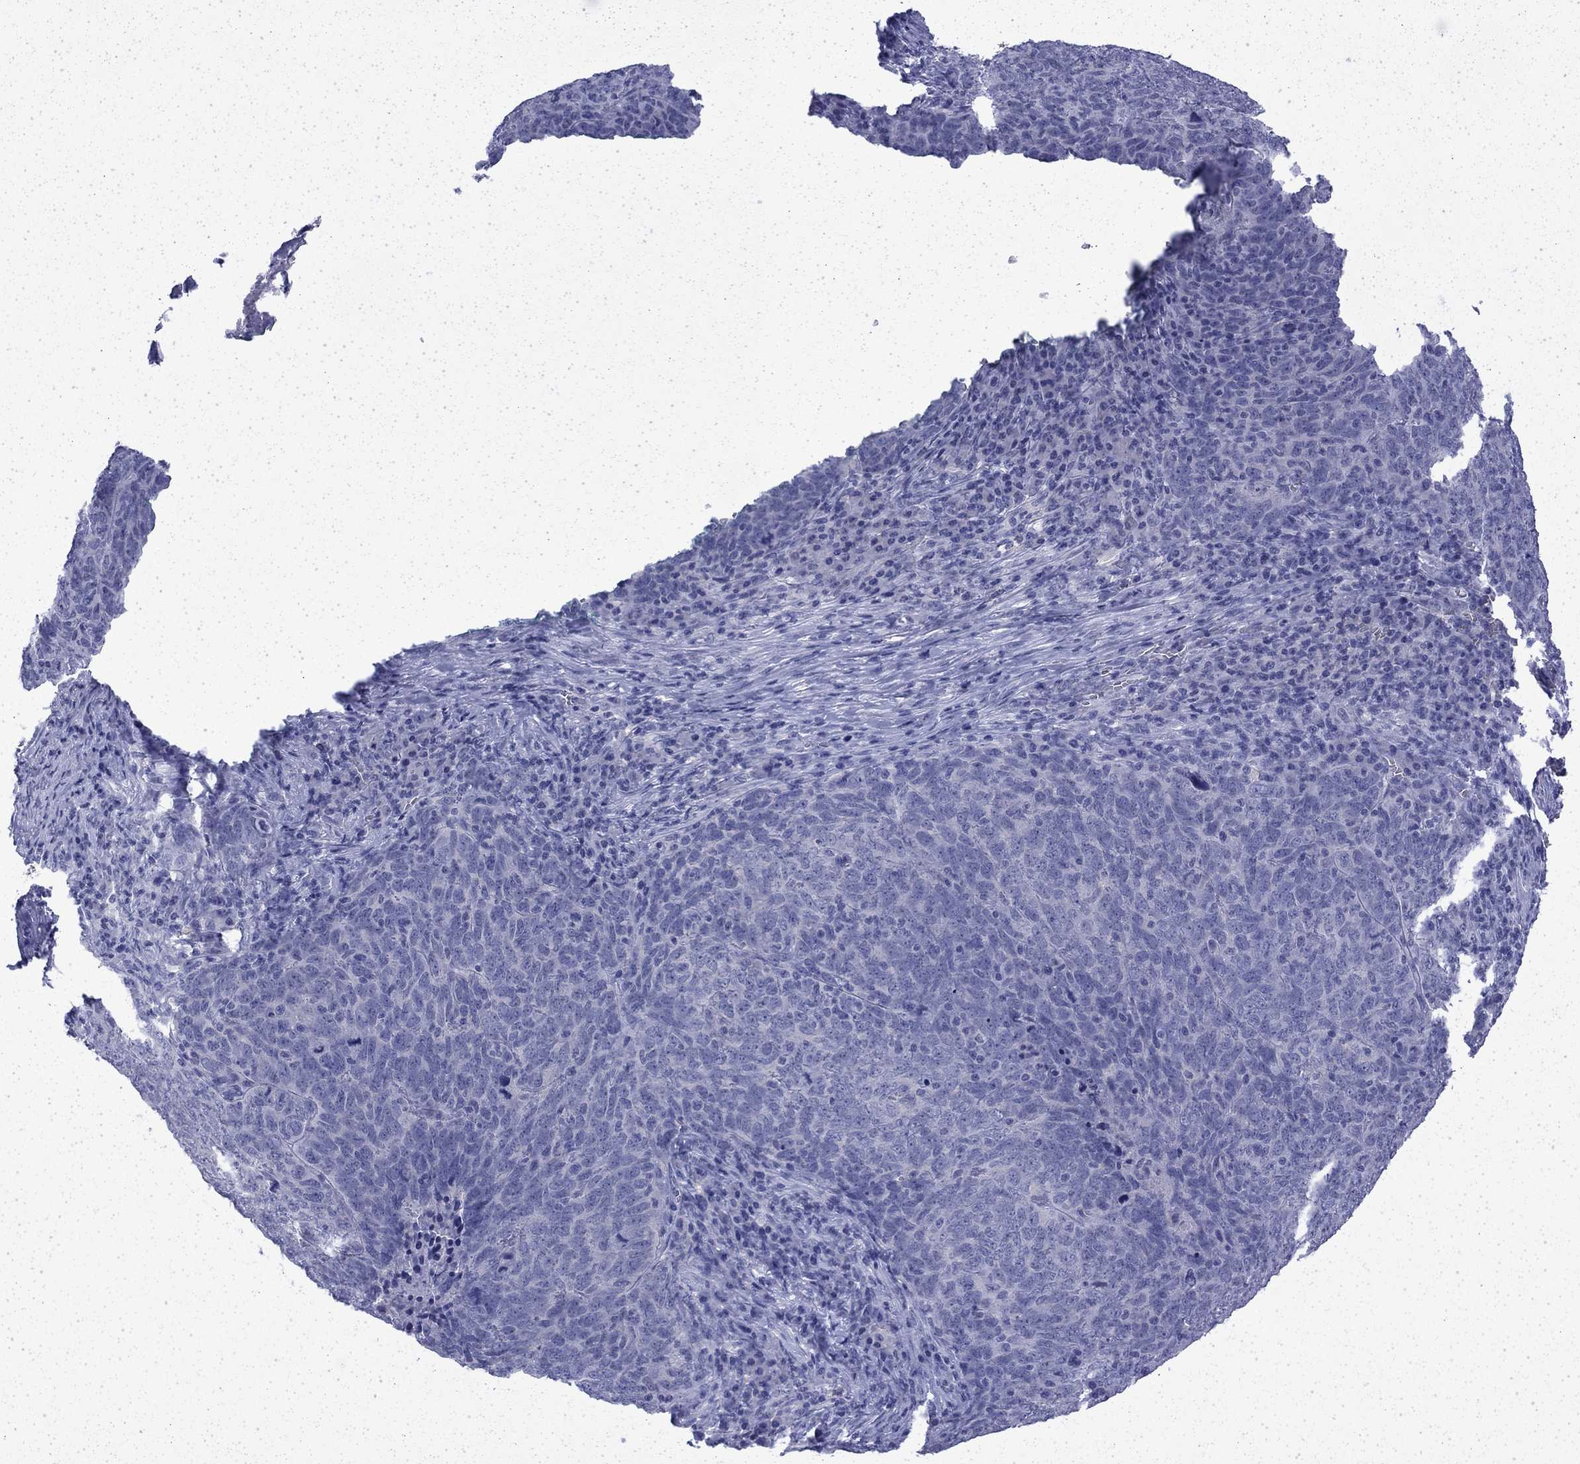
{"staining": {"intensity": "negative", "quantity": "none", "location": "none"}, "tissue": "skin cancer", "cell_type": "Tumor cells", "image_type": "cancer", "snomed": [{"axis": "morphology", "description": "Squamous cell carcinoma, NOS"}, {"axis": "topography", "description": "Skin"}, {"axis": "topography", "description": "Anal"}], "caption": "Protein analysis of skin cancer (squamous cell carcinoma) demonstrates no significant expression in tumor cells.", "gene": "ENPP6", "patient": {"sex": "female", "age": 51}}